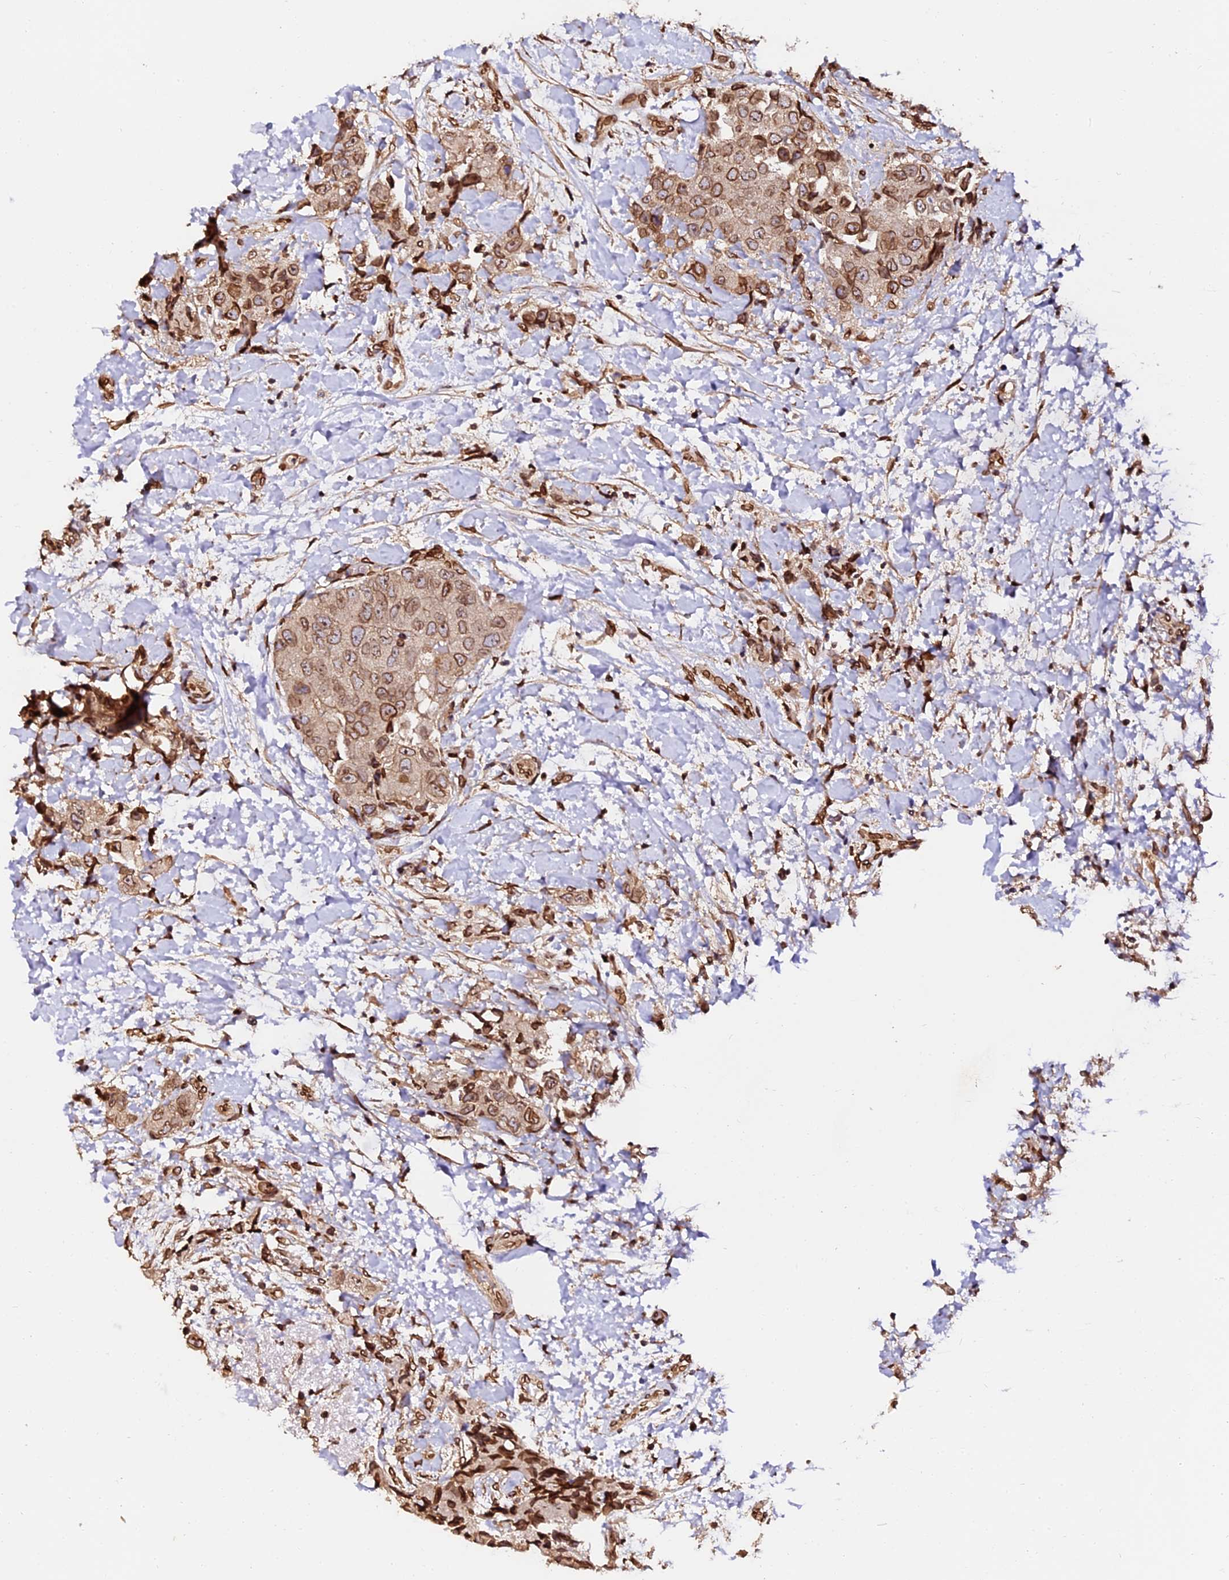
{"staining": {"intensity": "moderate", "quantity": ">75%", "location": "cytoplasmic/membranous,nuclear"}, "tissue": "breast cancer", "cell_type": "Tumor cells", "image_type": "cancer", "snomed": [{"axis": "morphology", "description": "Normal tissue, NOS"}, {"axis": "morphology", "description": "Duct carcinoma"}, {"axis": "topography", "description": "Breast"}], "caption": "Protein staining by immunohistochemistry displays moderate cytoplasmic/membranous and nuclear positivity in approximately >75% of tumor cells in breast cancer.", "gene": "ANAPC5", "patient": {"sex": "female", "age": 62}}